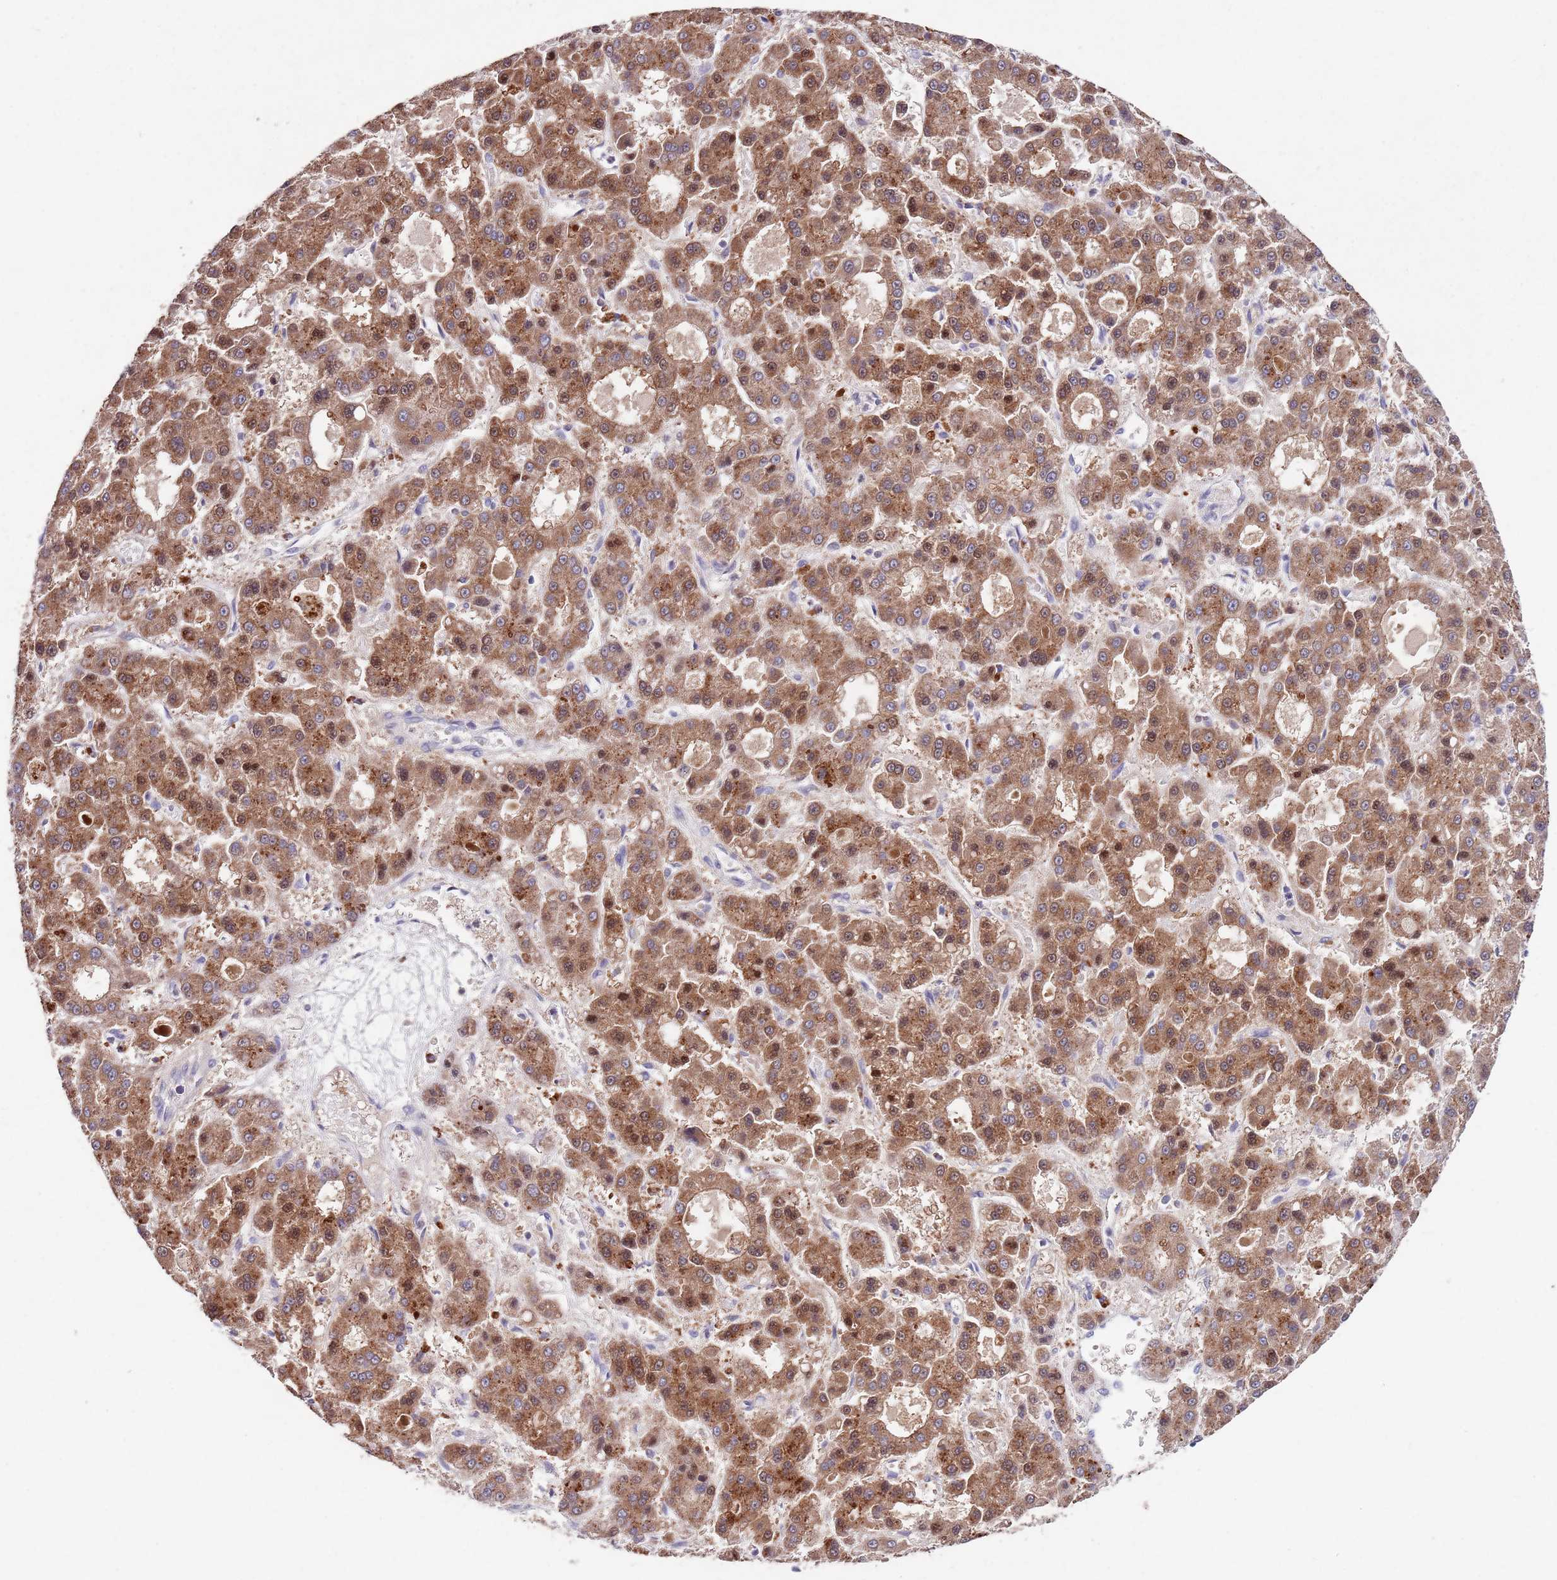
{"staining": {"intensity": "moderate", "quantity": ">75%", "location": "cytoplasmic/membranous,nuclear"}, "tissue": "liver cancer", "cell_type": "Tumor cells", "image_type": "cancer", "snomed": [{"axis": "morphology", "description": "Carcinoma, Hepatocellular, NOS"}, {"axis": "topography", "description": "Liver"}], "caption": "An immunohistochemistry (IHC) image of neoplastic tissue is shown. Protein staining in brown shows moderate cytoplasmic/membranous and nuclear positivity in liver cancer (hepatocellular carcinoma) within tumor cells. Nuclei are stained in blue.", "gene": "NRDE2", "patient": {"sex": "male", "age": 70}}